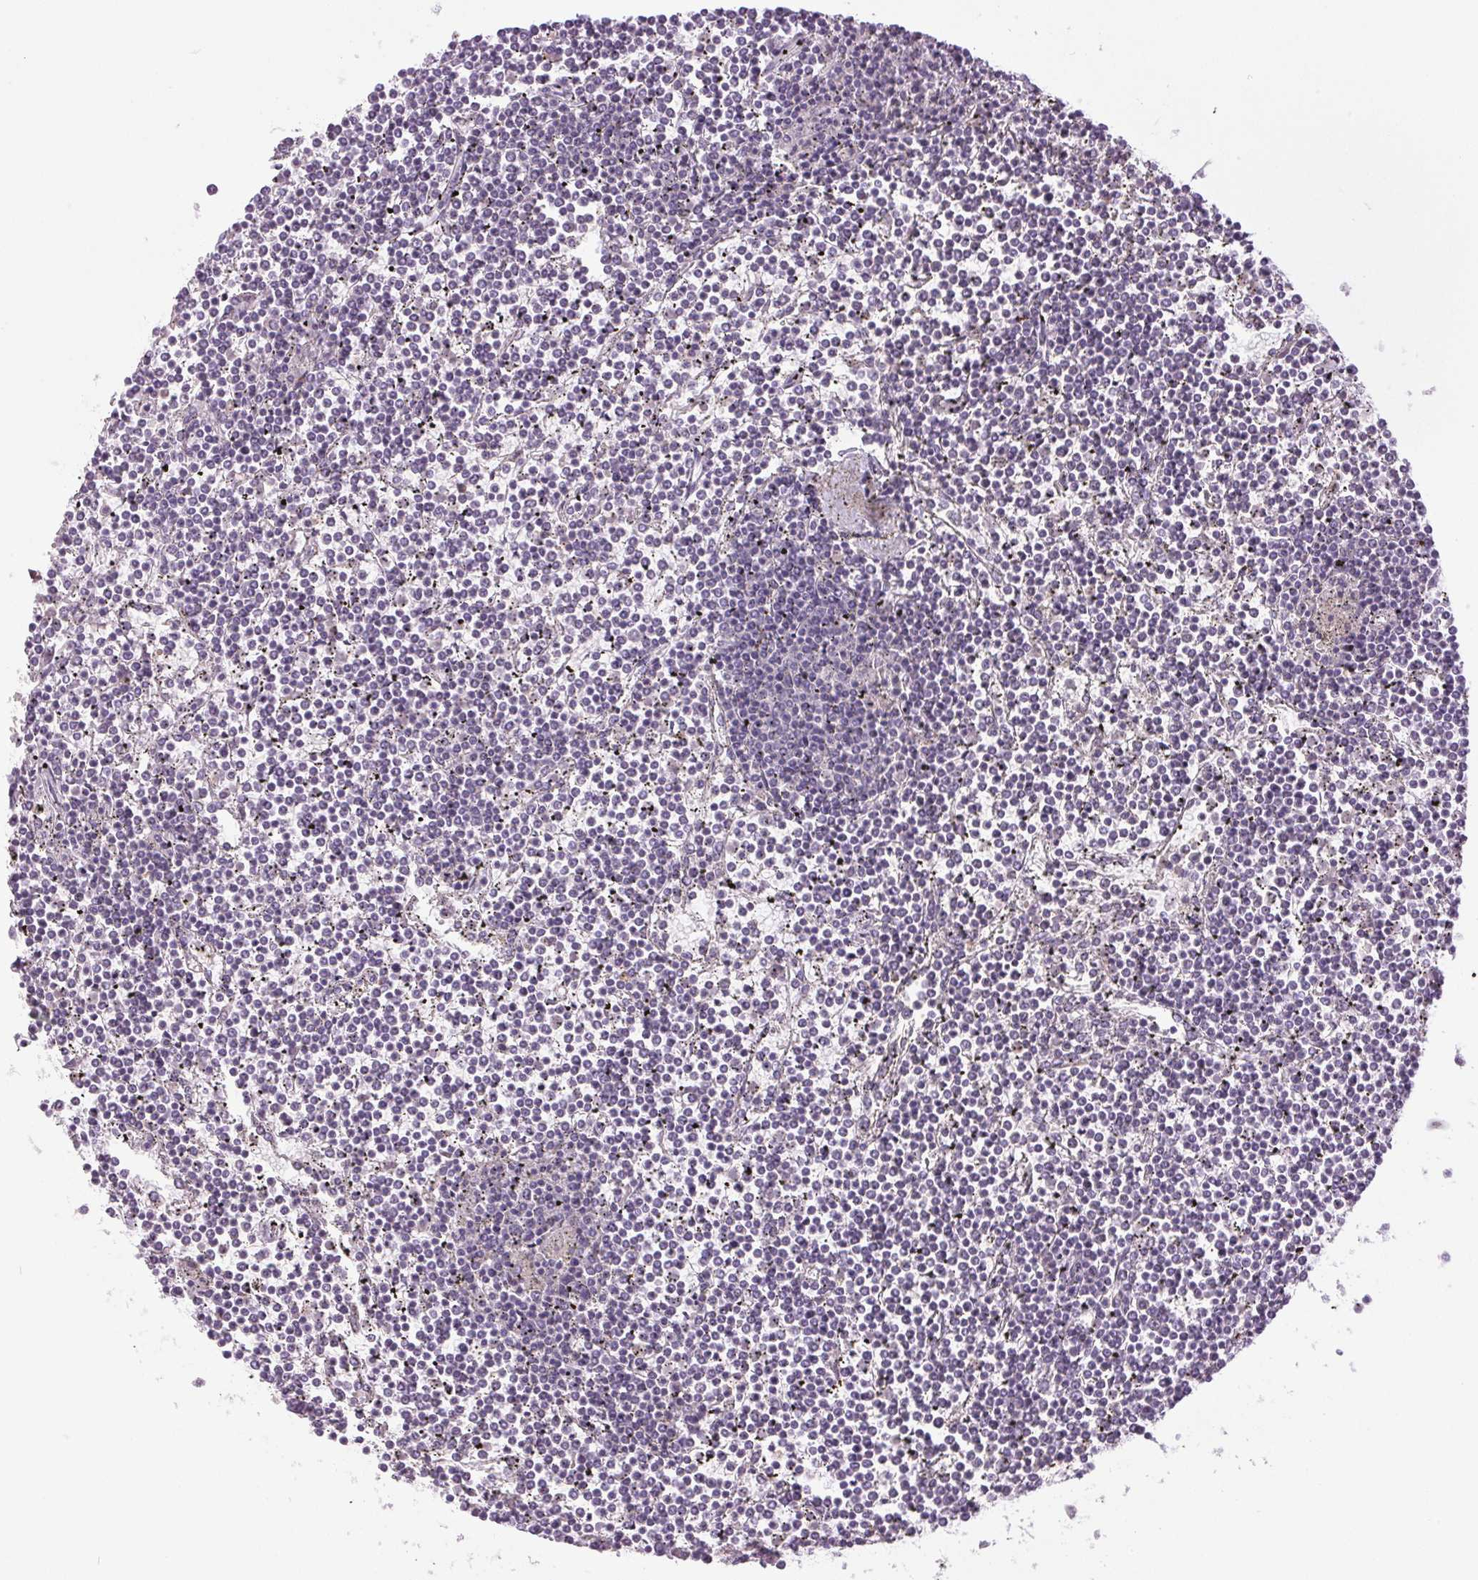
{"staining": {"intensity": "negative", "quantity": "none", "location": "none"}, "tissue": "lymphoma", "cell_type": "Tumor cells", "image_type": "cancer", "snomed": [{"axis": "morphology", "description": "Malignant lymphoma, non-Hodgkin's type, Low grade"}, {"axis": "topography", "description": "Spleen"}], "caption": "Immunohistochemistry histopathology image of neoplastic tissue: lymphoma stained with DAB demonstrates no significant protein positivity in tumor cells. (Immunohistochemistry, brightfield microscopy, high magnification).", "gene": "SMIM6", "patient": {"sex": "female", "age": 19}}